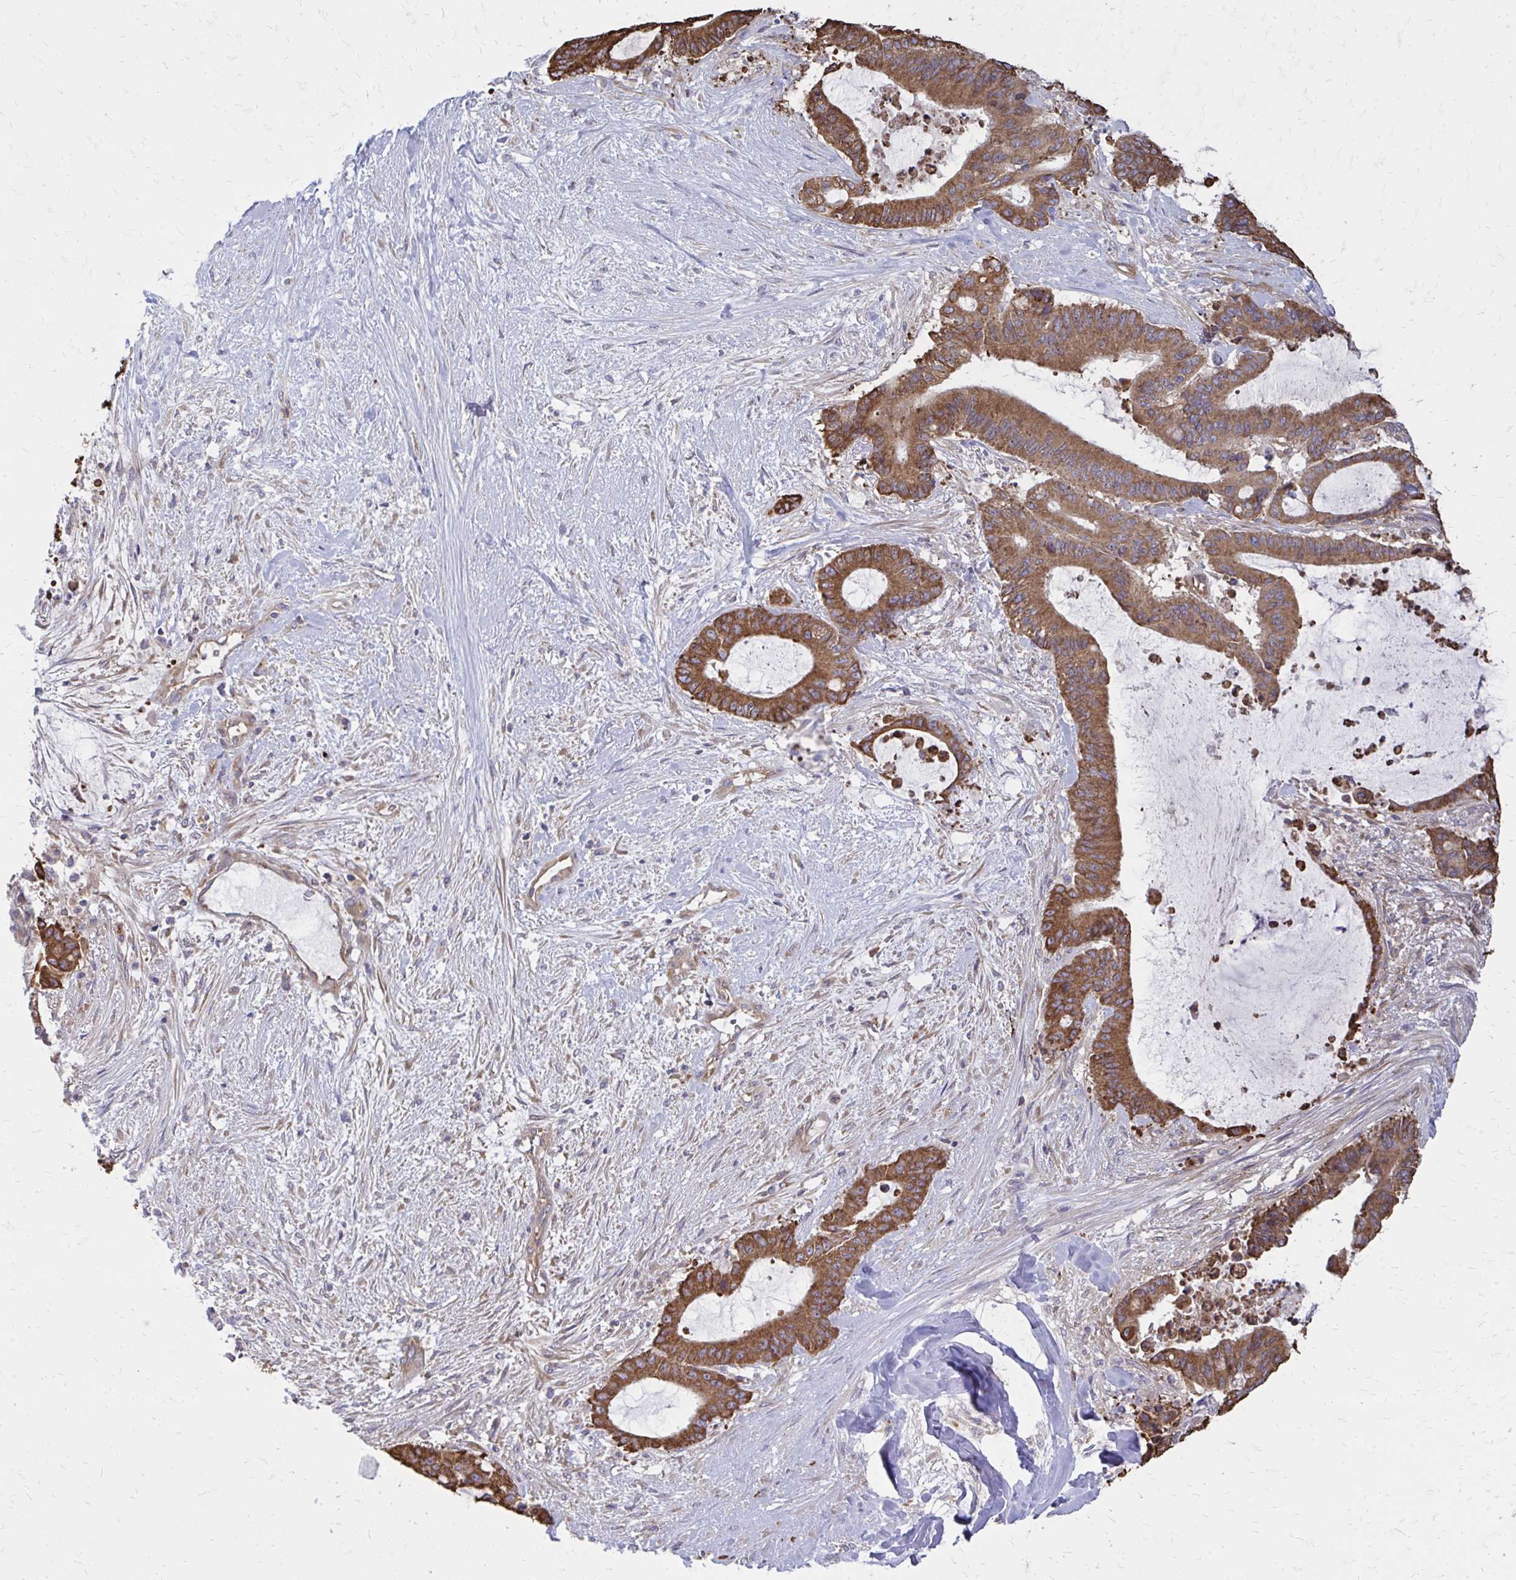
{"staining": {"intensity": "strong", "quantity": ">75%", "location": "cytoplasmic/membranous"}, "tissue": "liver cancer", "cell_type": "Tumor cells", "image_type": "cancer", "snomed": [{"axis": "morphology", "description": "Normal tissue, NOS"}, {"axis": "morphology", "description": "Cholangiocarcinoma"}, {"axis": "topography", "description": "Liver"}, {"axis": "topography", "description": "Peripheral nerve tissue"}], "caption": "A brown stain shows strong cytoplasmic/membranous expression of a protein in liver cancer tumor cells.", "gene": "ASAP1", "patient": {"sex": "female", "age": 73}}